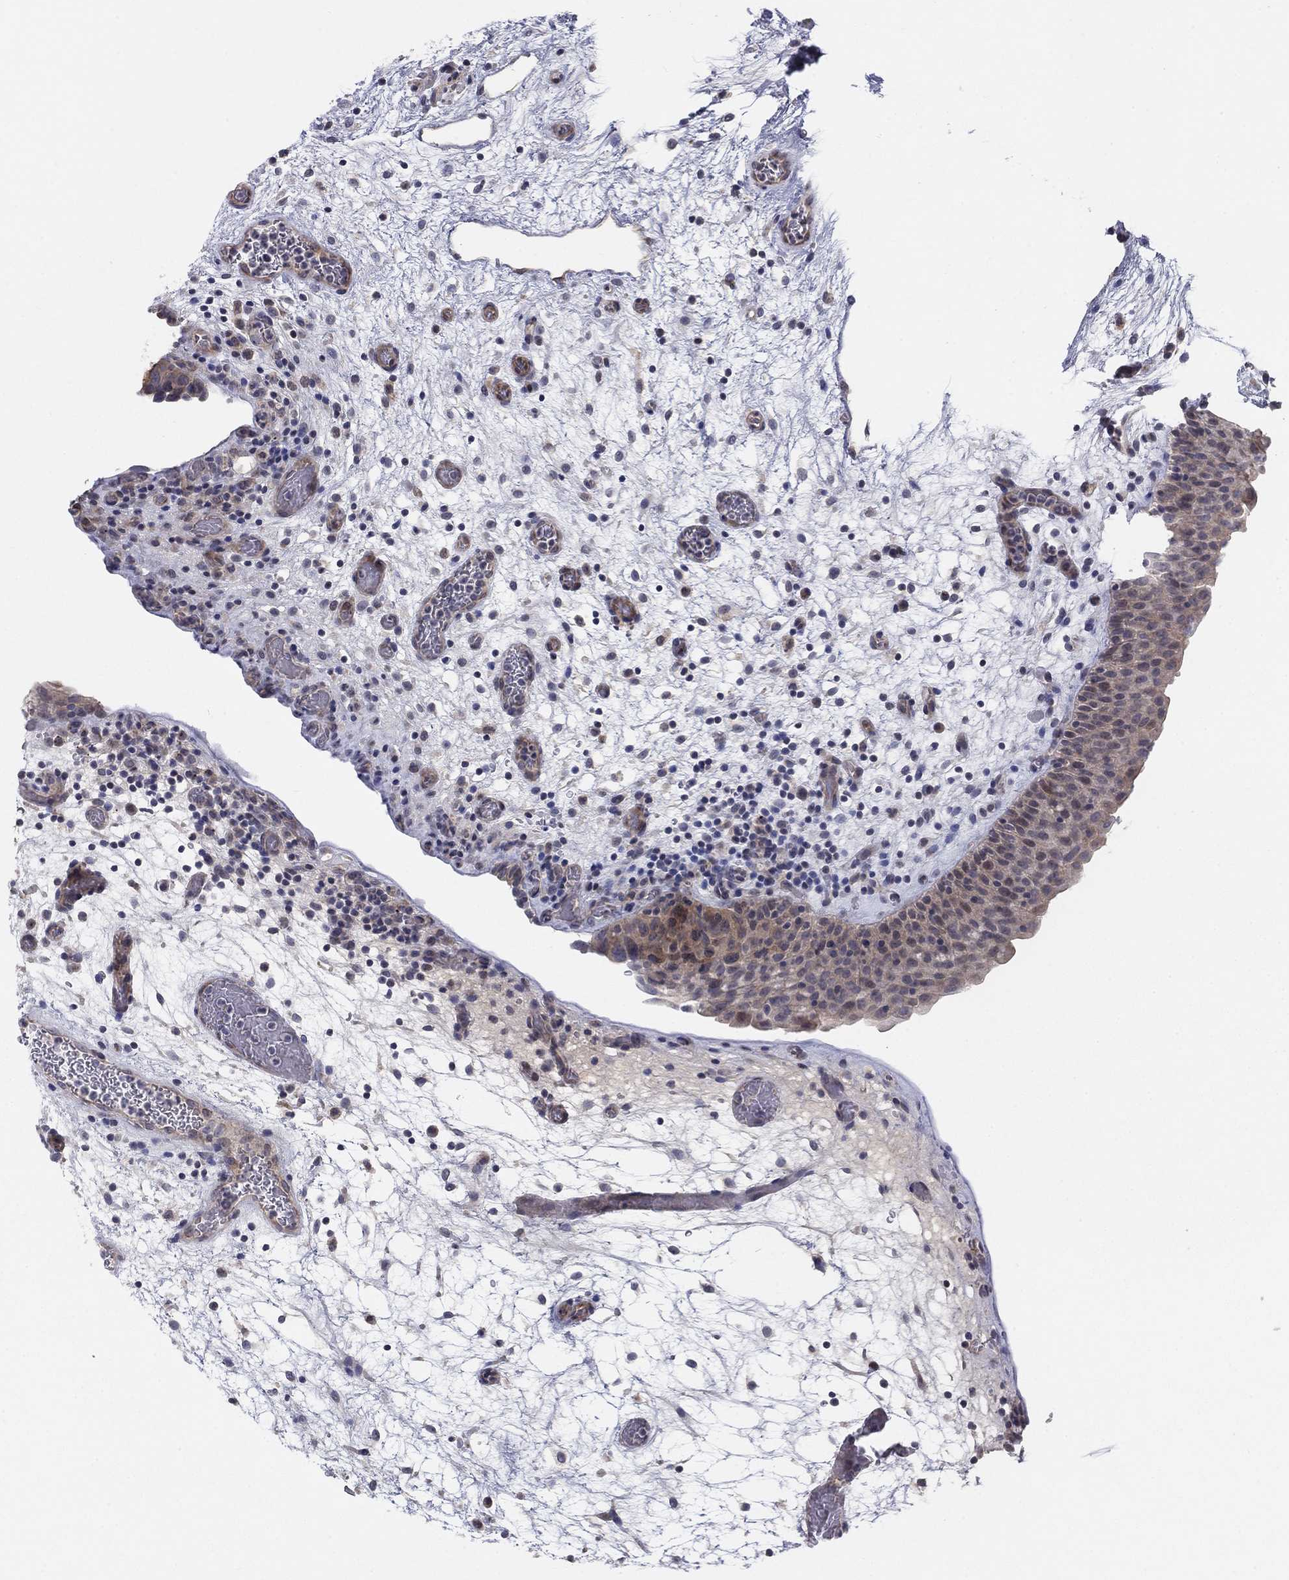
{"staining": {"intensity": "moderate", "quantity": "<25%", "location": "cytoplasmic/membranous"}, "tissue": "urinary bladder", "cell_type": "Urothelial cells", "image_type": "normal", "snomed": [{"axis": "morphology", "description": "Normal tissue, NOS"}, {"axis": "topography", "description": "Urinary bladder"}], "caption": "Protein staining reveals moderate cytoplasmic/membranous expression in about <25% of urothelial cells in unremarkable urinary bladder. (IHC, brightfield microscopy, high magnification).", "gene": "AMN1", "patient": {"sex": "male", "age": 37}}